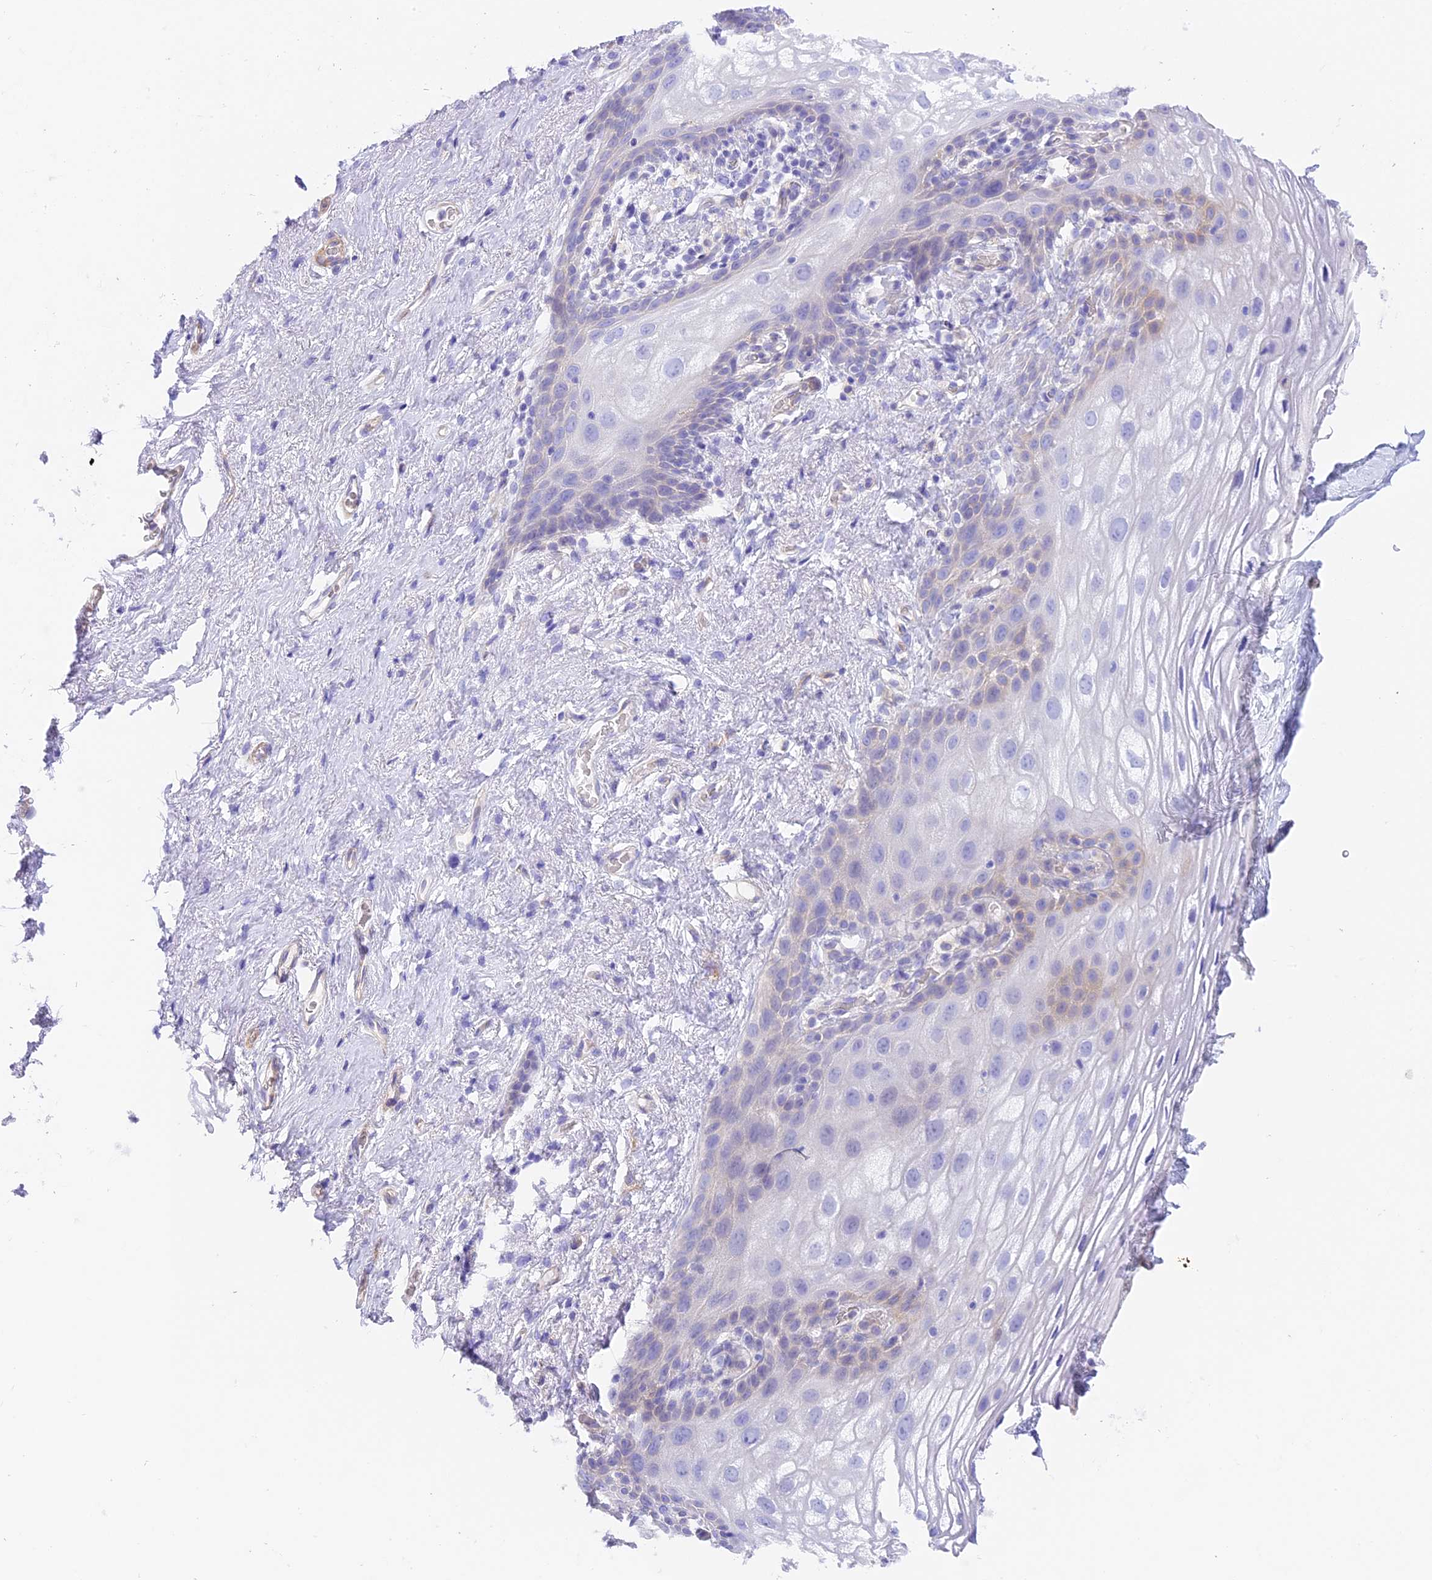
{"staining": {"intensity": "negative", "quantity": "none", "location": "none"}, "tissue": "vagina", "cell_type": "Squamous epithelial cells", "image_type": "normal", "snomed": [{"axis": "morphology", "description": "Normal tissue, NOS"}, {"axis": "topography", "description": "Vagina"}, {"axis": "topography", "description": "Peripheral nerve tissue"}], "caption": "Unremarkable vagina was stained to show a protein in brown. There is no significant staining in squamous epithelial cells.", "gene": "HOMER3", "patient": {"sex": "female", "age": 71}}